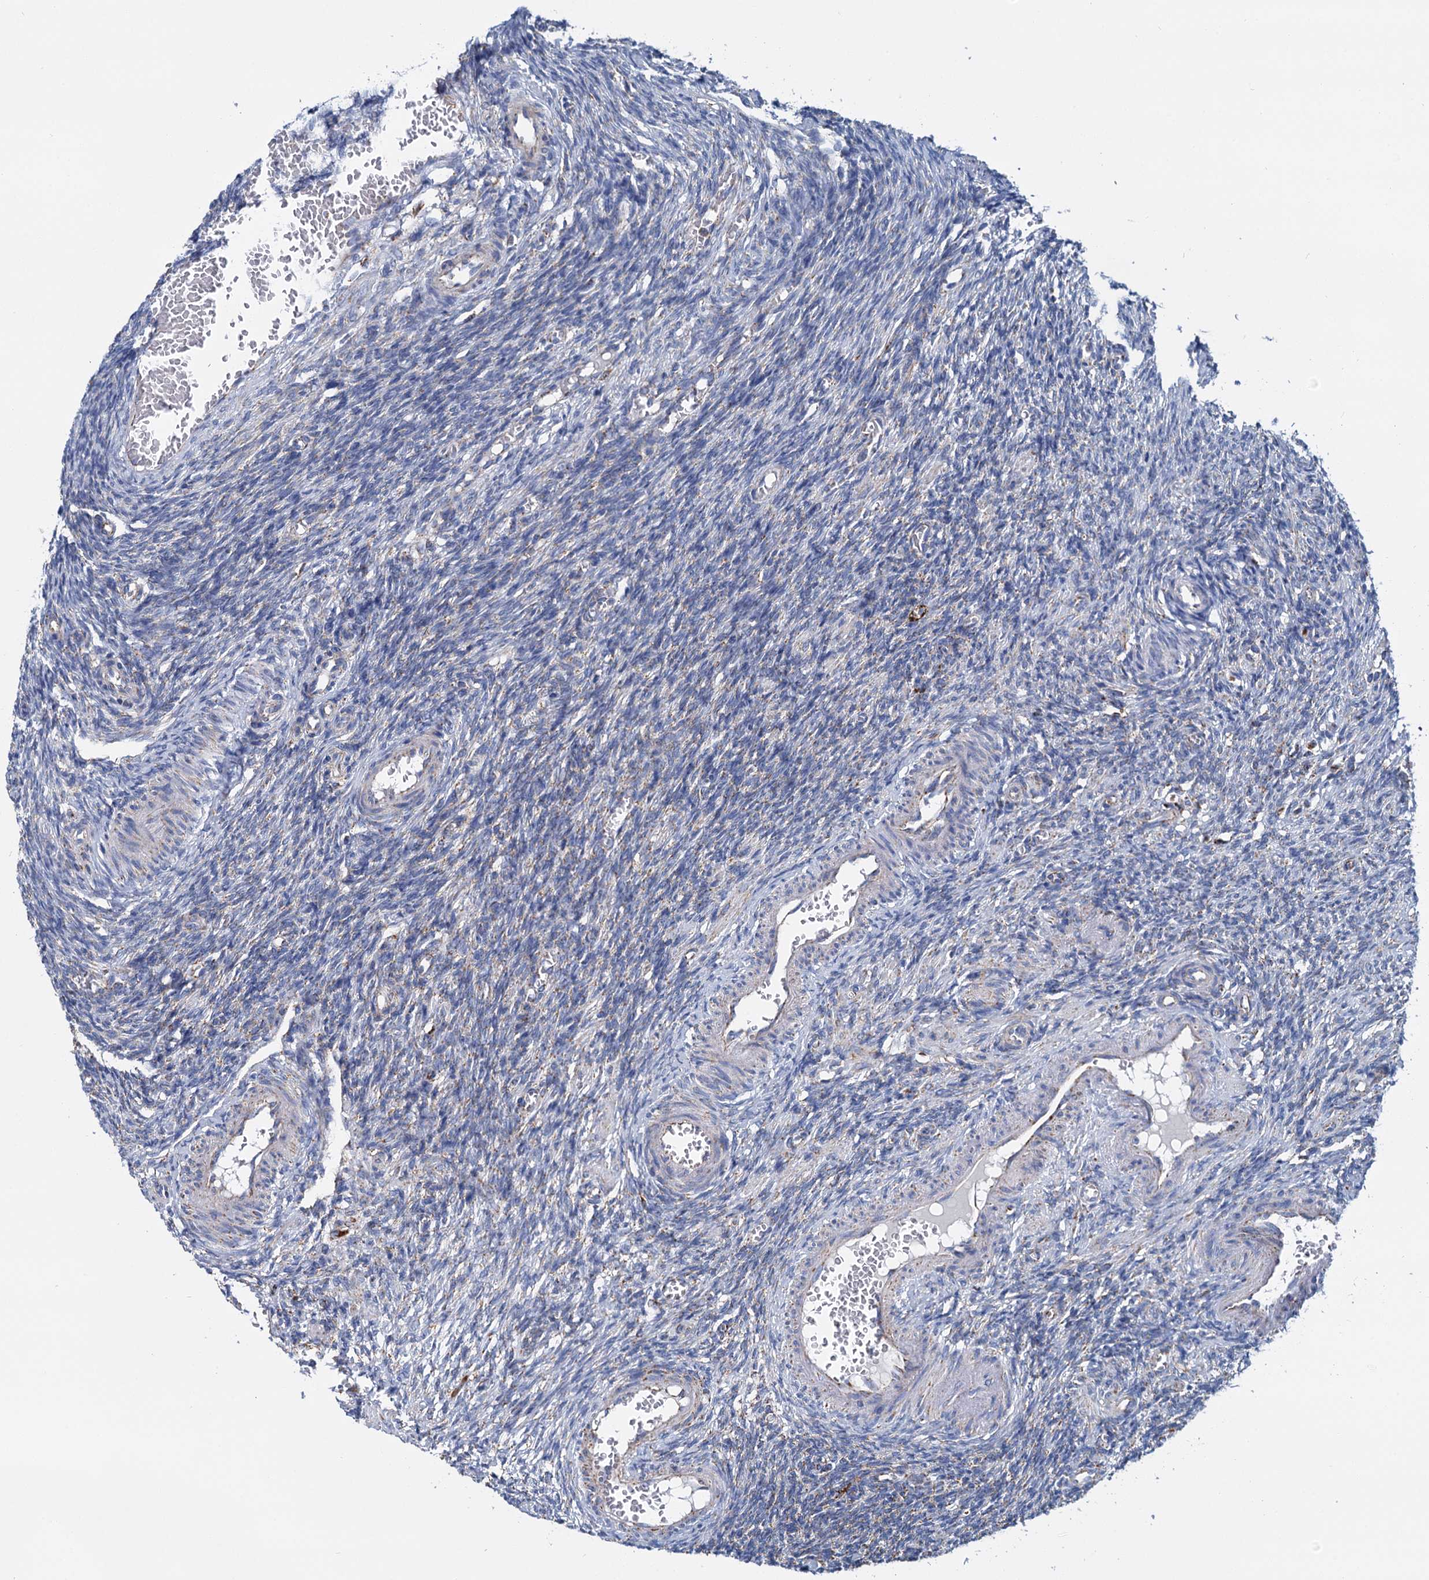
{"staining": {"intensity": "moderate", "quantity": ">75%", "location": "cytoplasmic/membranous"}, "tissue": "ovary", "cell_type": "Follicle cells", "image_type": "normal", "snomed": [{"axis": "morphology", "description": "Normal tissue, NOS"}, {"axis": "topography", "description": "Ovary"}], "caption": "The immunohistochemical stain shows moderate cytoplasmic/membranous positivity in follicle cells of unremarkable ovary.", "gene": "CCP110", "patient": {"sex": "female", "age": 27}}